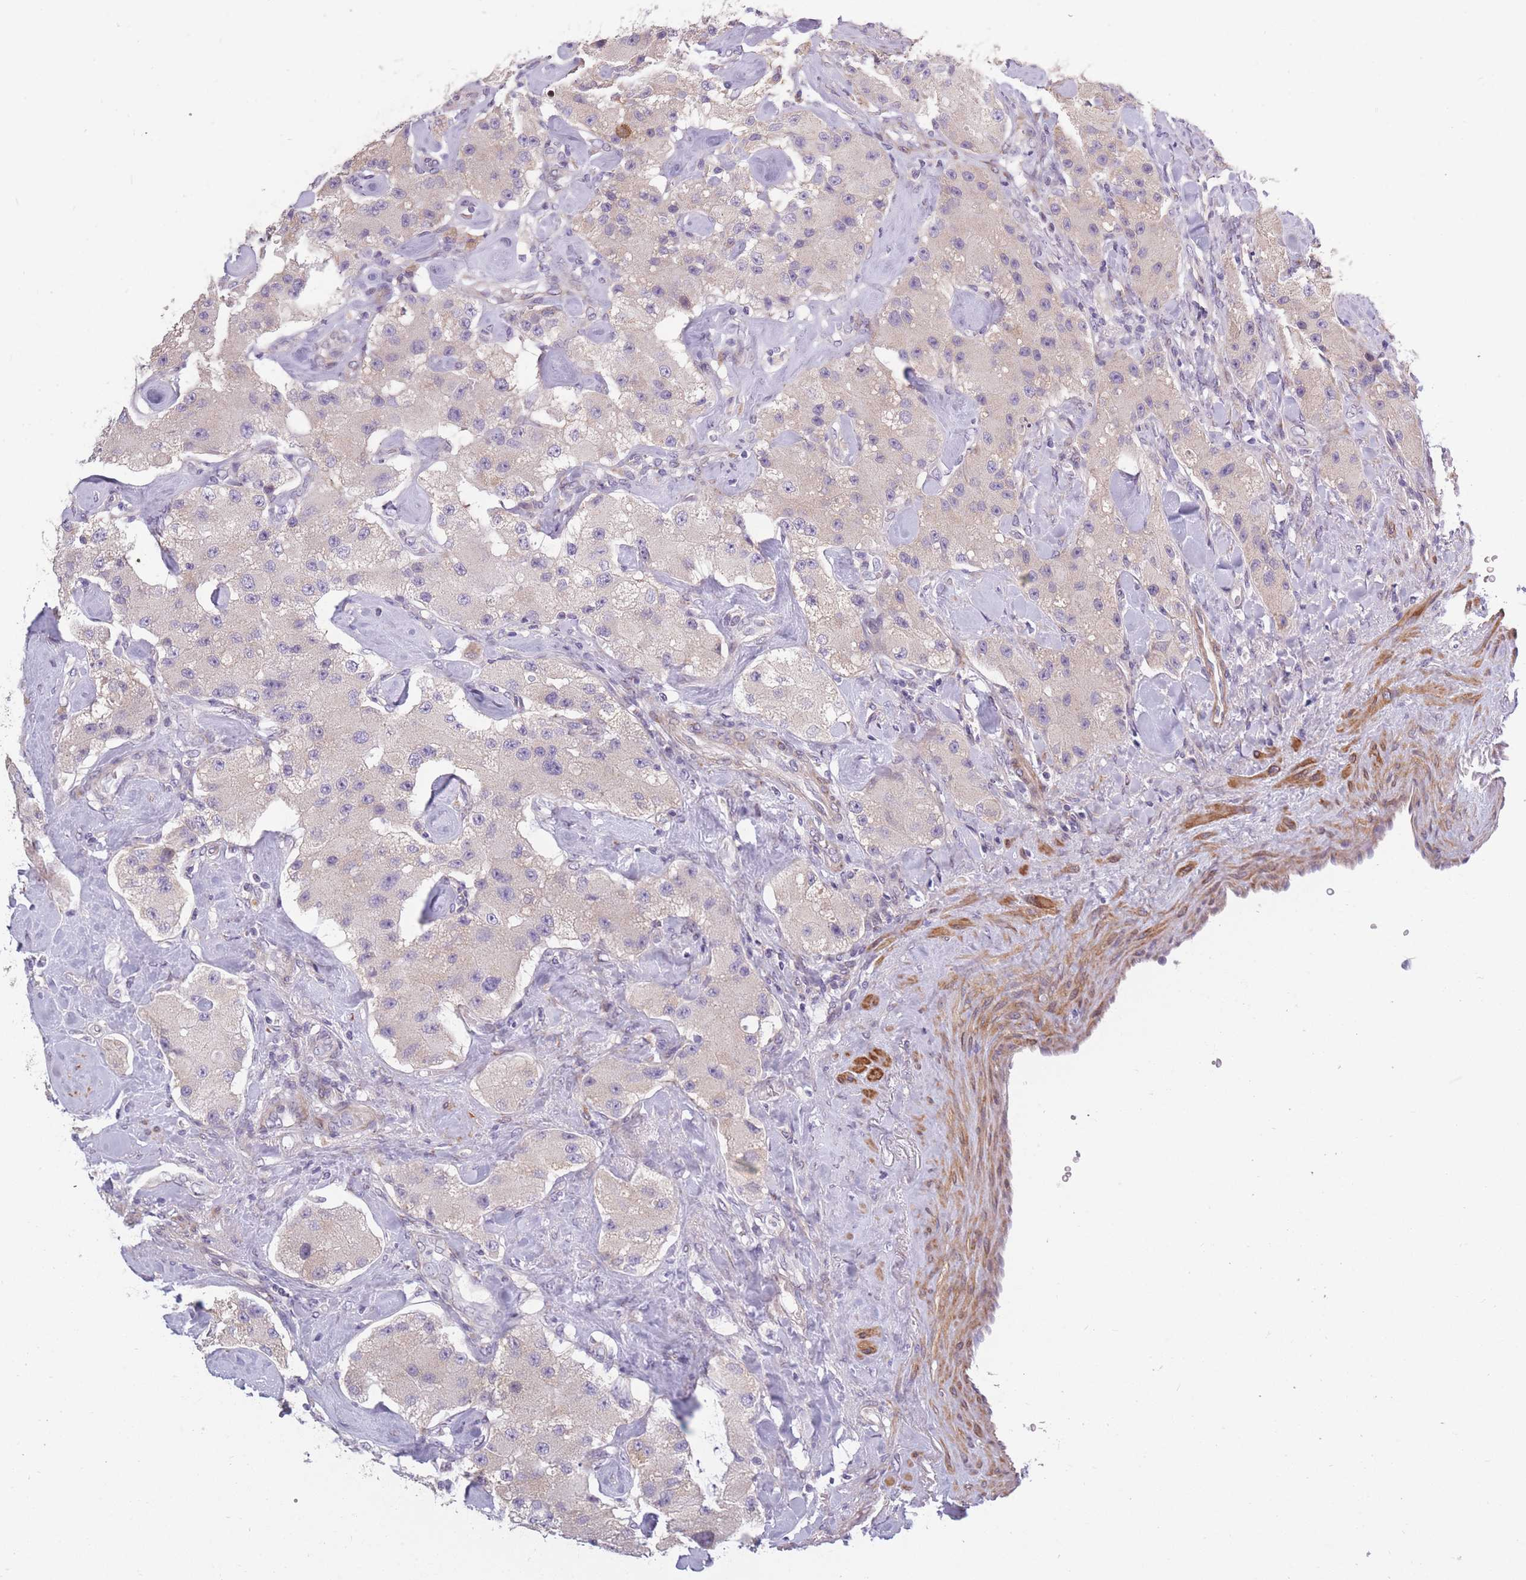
{"staining": {"intensity": "negative", "quantity": "none", "location": "none"}, "tissue": "carcinoid", "cell_type": "Tumor cells", "image_type": "cancer", "snomed": [{"axis": "morphology", "description": "Carcinoid, malignant, NOS"}, {"axis": "topography", "description": "Pancreas"}], "caption": "Carcinoid (malignant) was stained to show a protein in brown. There is no significant expression in tumor cells. (DAB (3,3'-diaminobenzidine) immunohistochemistry (IHC) with hematoxylin counter stain).", "gene": "CCNQ", "patient": {"sex": "male", "age": 41}}